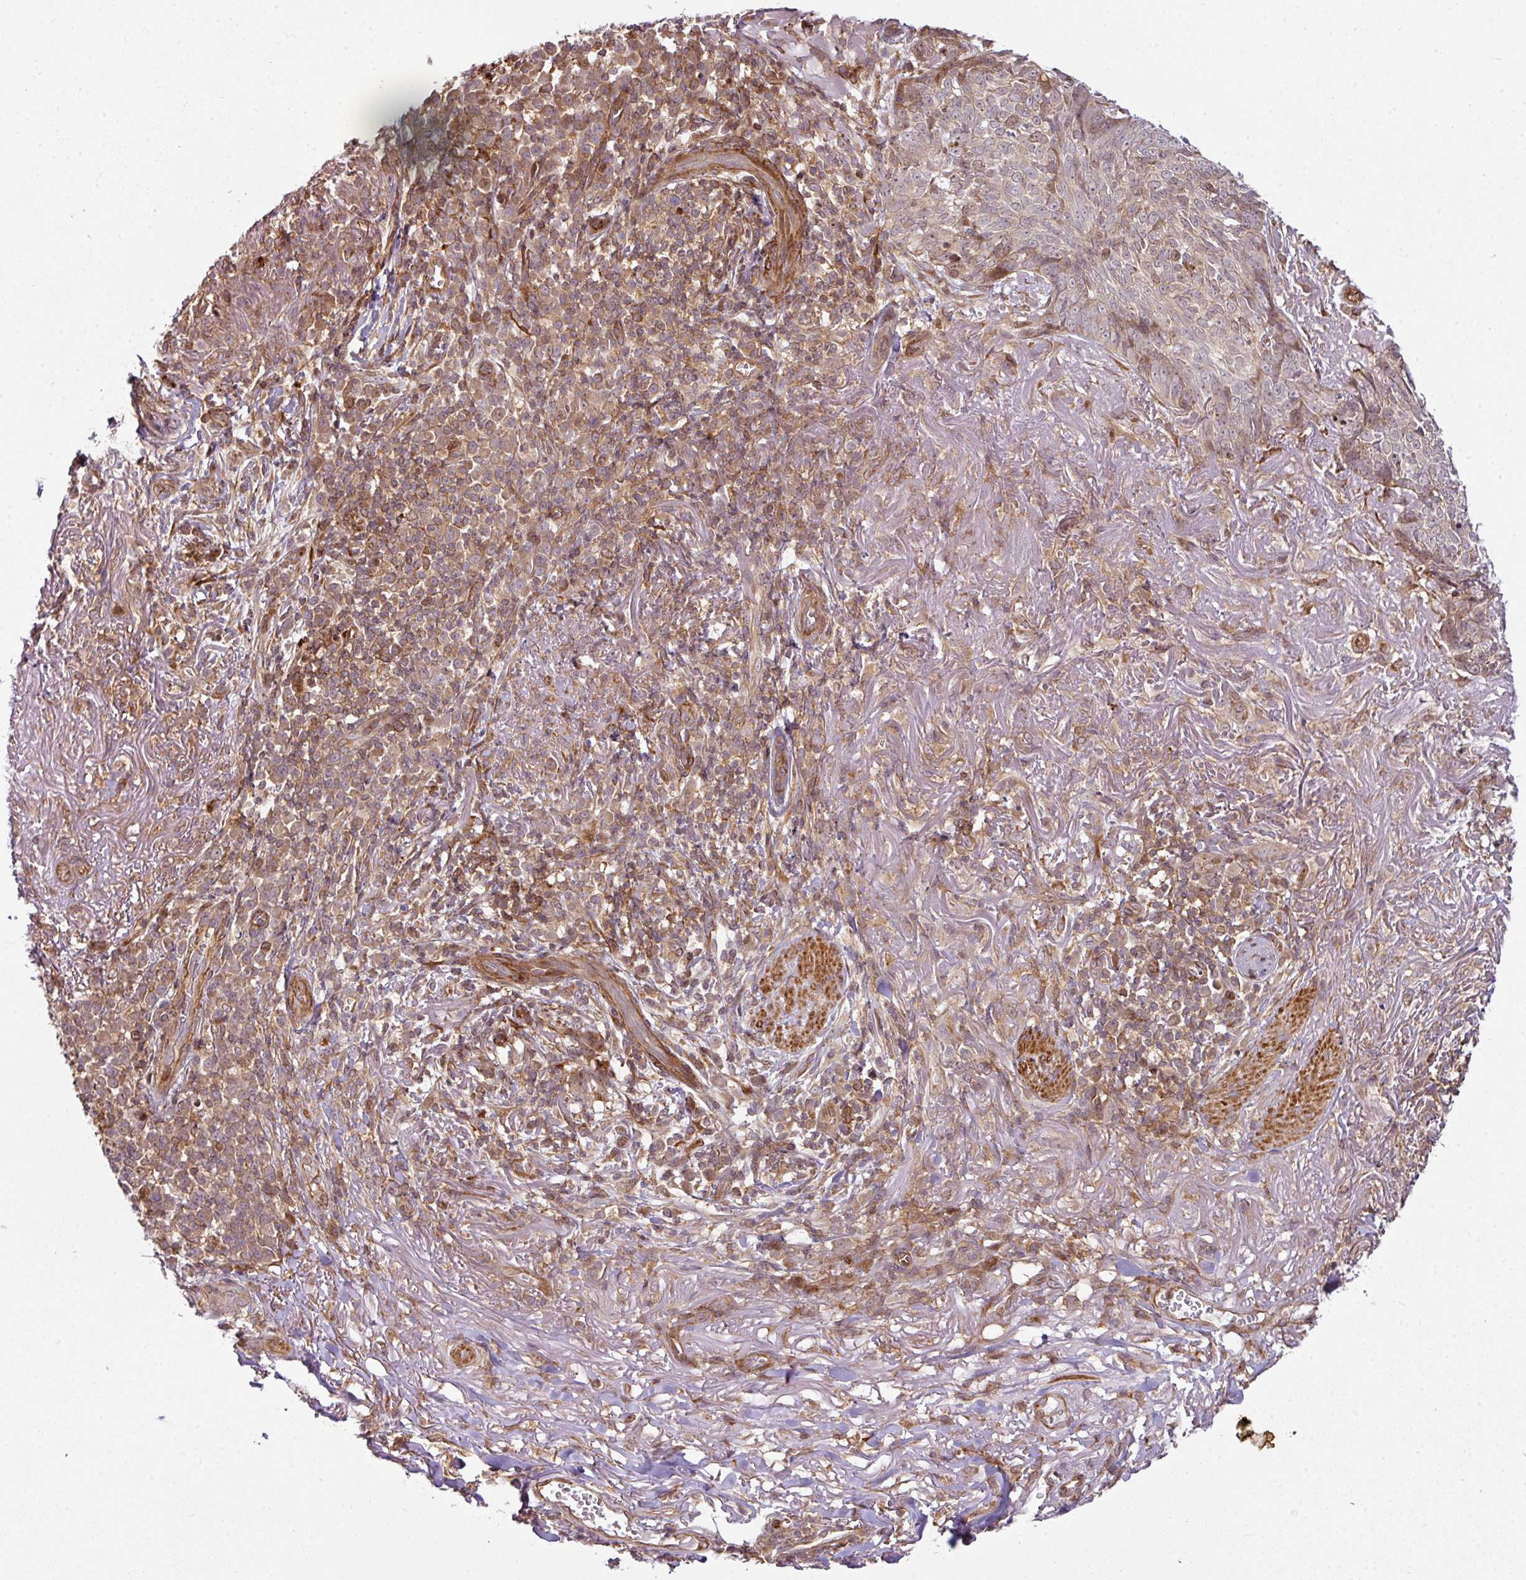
{"staining": {"intensity": "moderate", "quantity": ">75%", "location": "cytoplasmic/membranous,nuclear"}, "tissue": "skin cancer", "cell_type": "Tumor cells", "image_type": "cancer", "snomed": [{"axis": "morphology", "description": "Basal cell carcinoma"}, {"axis": "topography", "description": "Skin"}, {"axis": "topography", "description": "Skin of face"}], "caption": "A brown stain shows moderate cytoplasmic/membranous and nuclear expression of a protein in skin basal cell carcinoma tumor cells.", "gene": "ATAT1", "patient": {"sex": "female", "age": 95}}